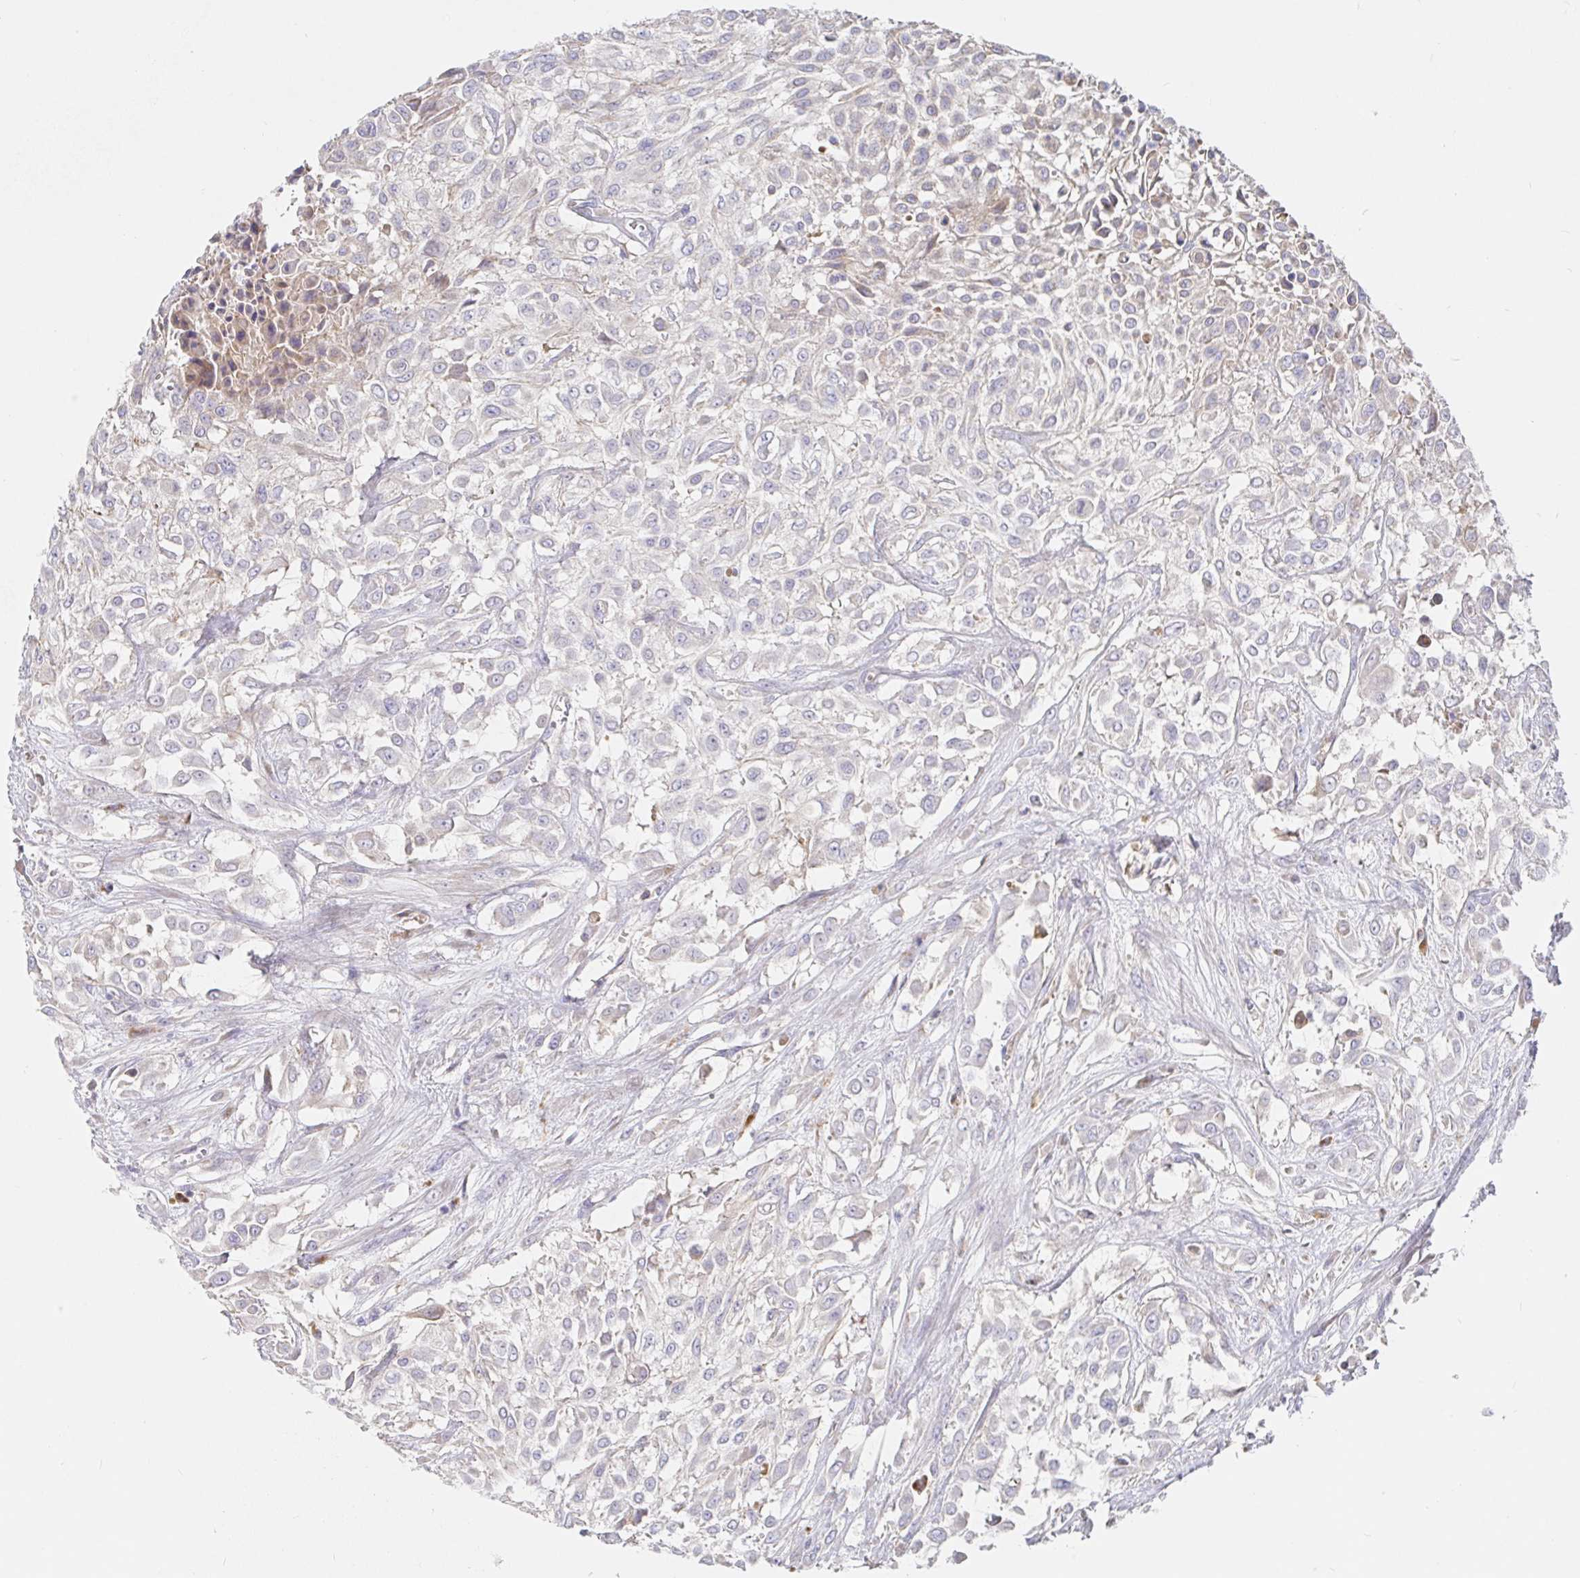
{"staining": {"intensity": "negative", "quantity": "none", "location": "none"}, "tissue": "urothelial cancer", "cell_type": "Tumor cells", "image_type": "cancer", "snomed": [{"axis": "morphology", "description": "Urothelial carcinoma, High grade"}, {"axis": "topography", "description": "Urinary bladder"}], "caption": "An immunohistochemistry (IHC) photomicrograph of high-grade urothelial carcinoma is shown. There is no staining in tumor cells of high-grade urothelial carcinoma.", "gene": "IRAK2", "patient": {"sex": "male", "age": 57}}